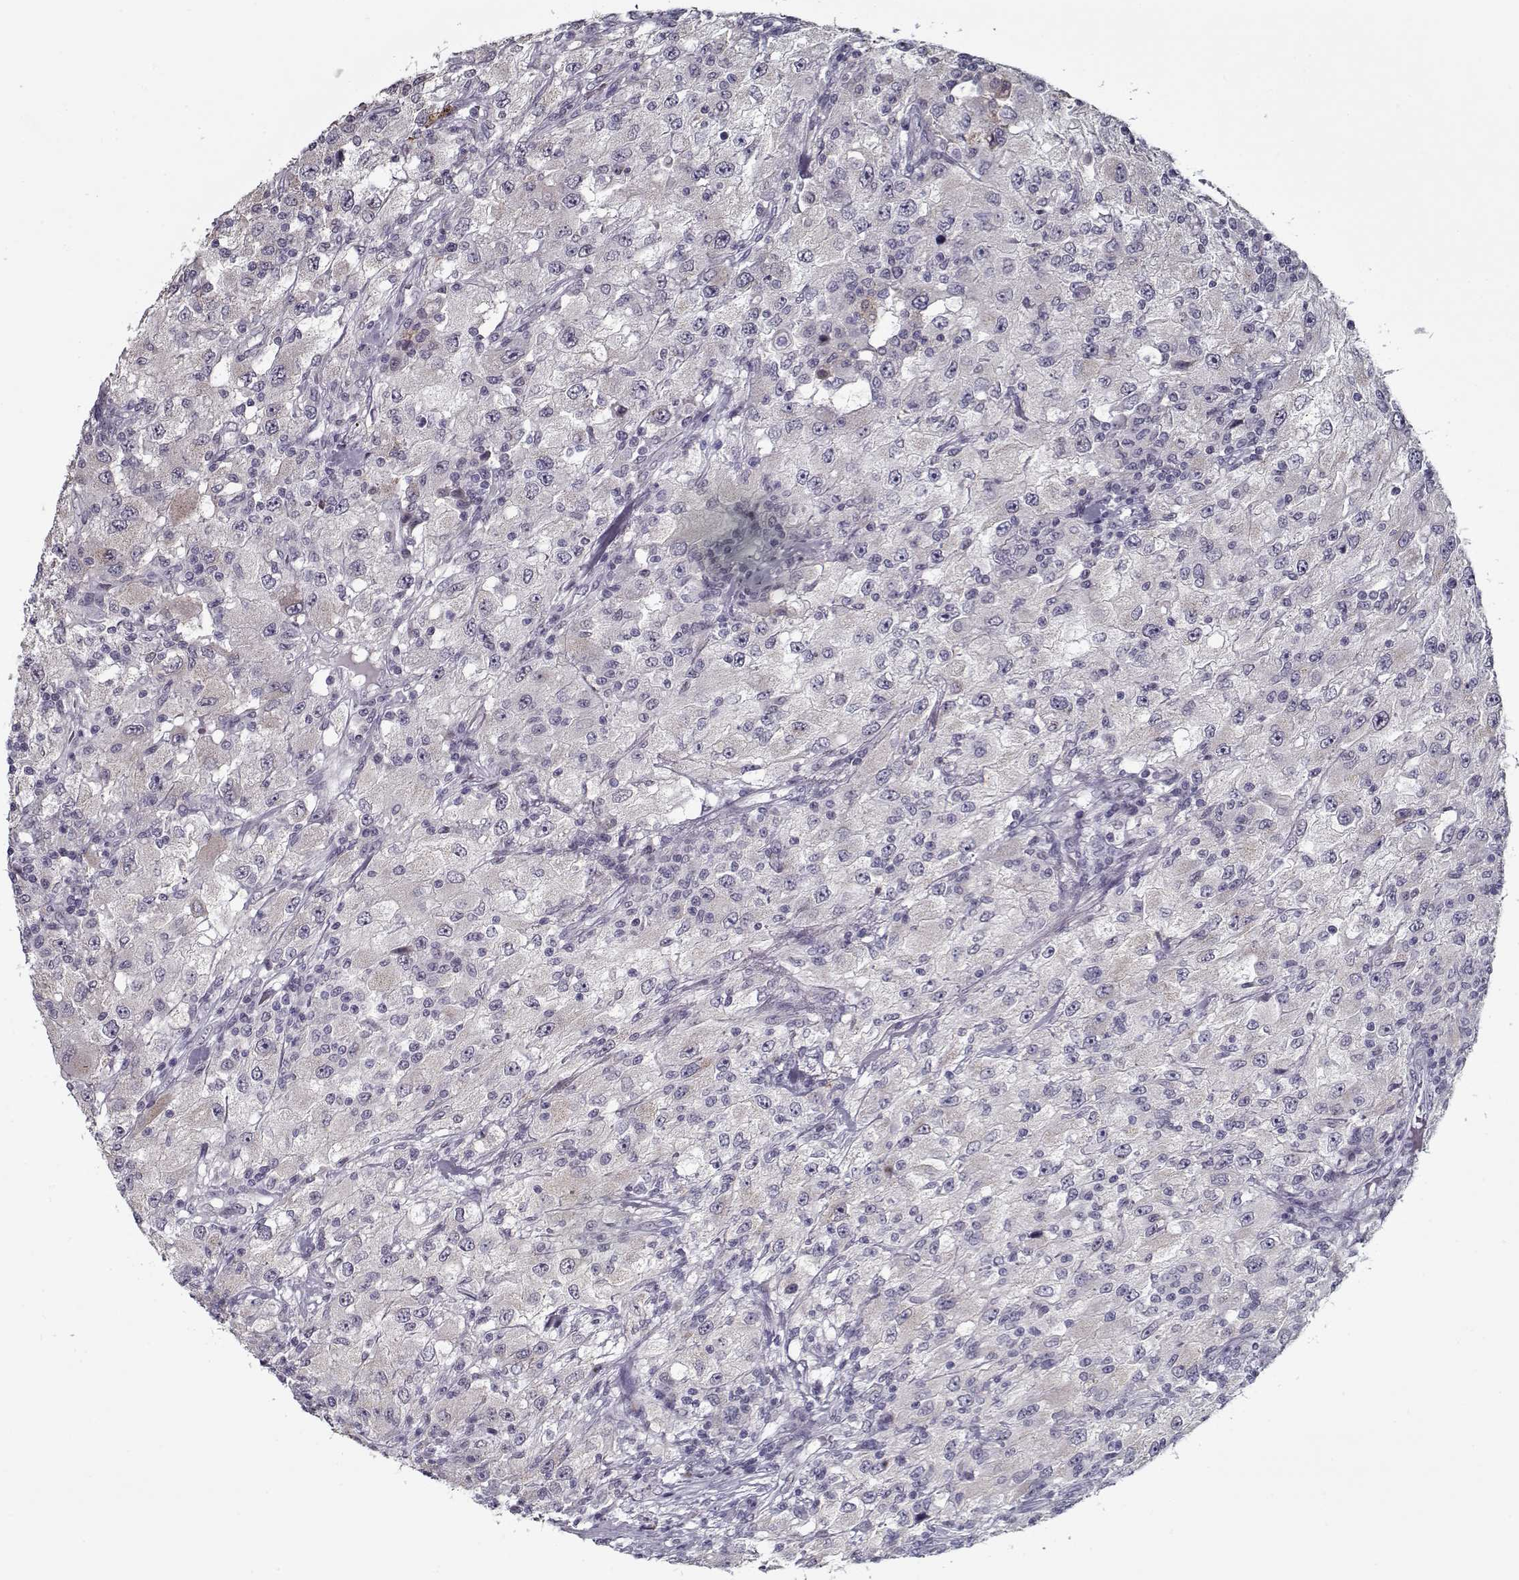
{"staining": {"intensity": "weak", "quantity": "<25%", "location": "cytoplasmic/membranous"}, "tissue": "renal cancer", "cell_type": "Tumor cells", "image_type": "cancer", "snomed": [{"axis": "morphology", "description": "Adenocarcinoma, NOS"}, {"axis": "topography", "description": "Kidney"}], "caption": "High magnification brightfield microscopy of renal cancer (adenocarcinoma) stained with DAB (brown) and counterstained with hematoxylin (blue): tumor cells show no significant staining. The staining was performed using DAB to visualize the protein expression in brown, while the nuclei were stained in blue with hematoxylin (Magnification: 20x).", "gene": "SEC16B", "patient": {"sex": "female", "age": 67}}